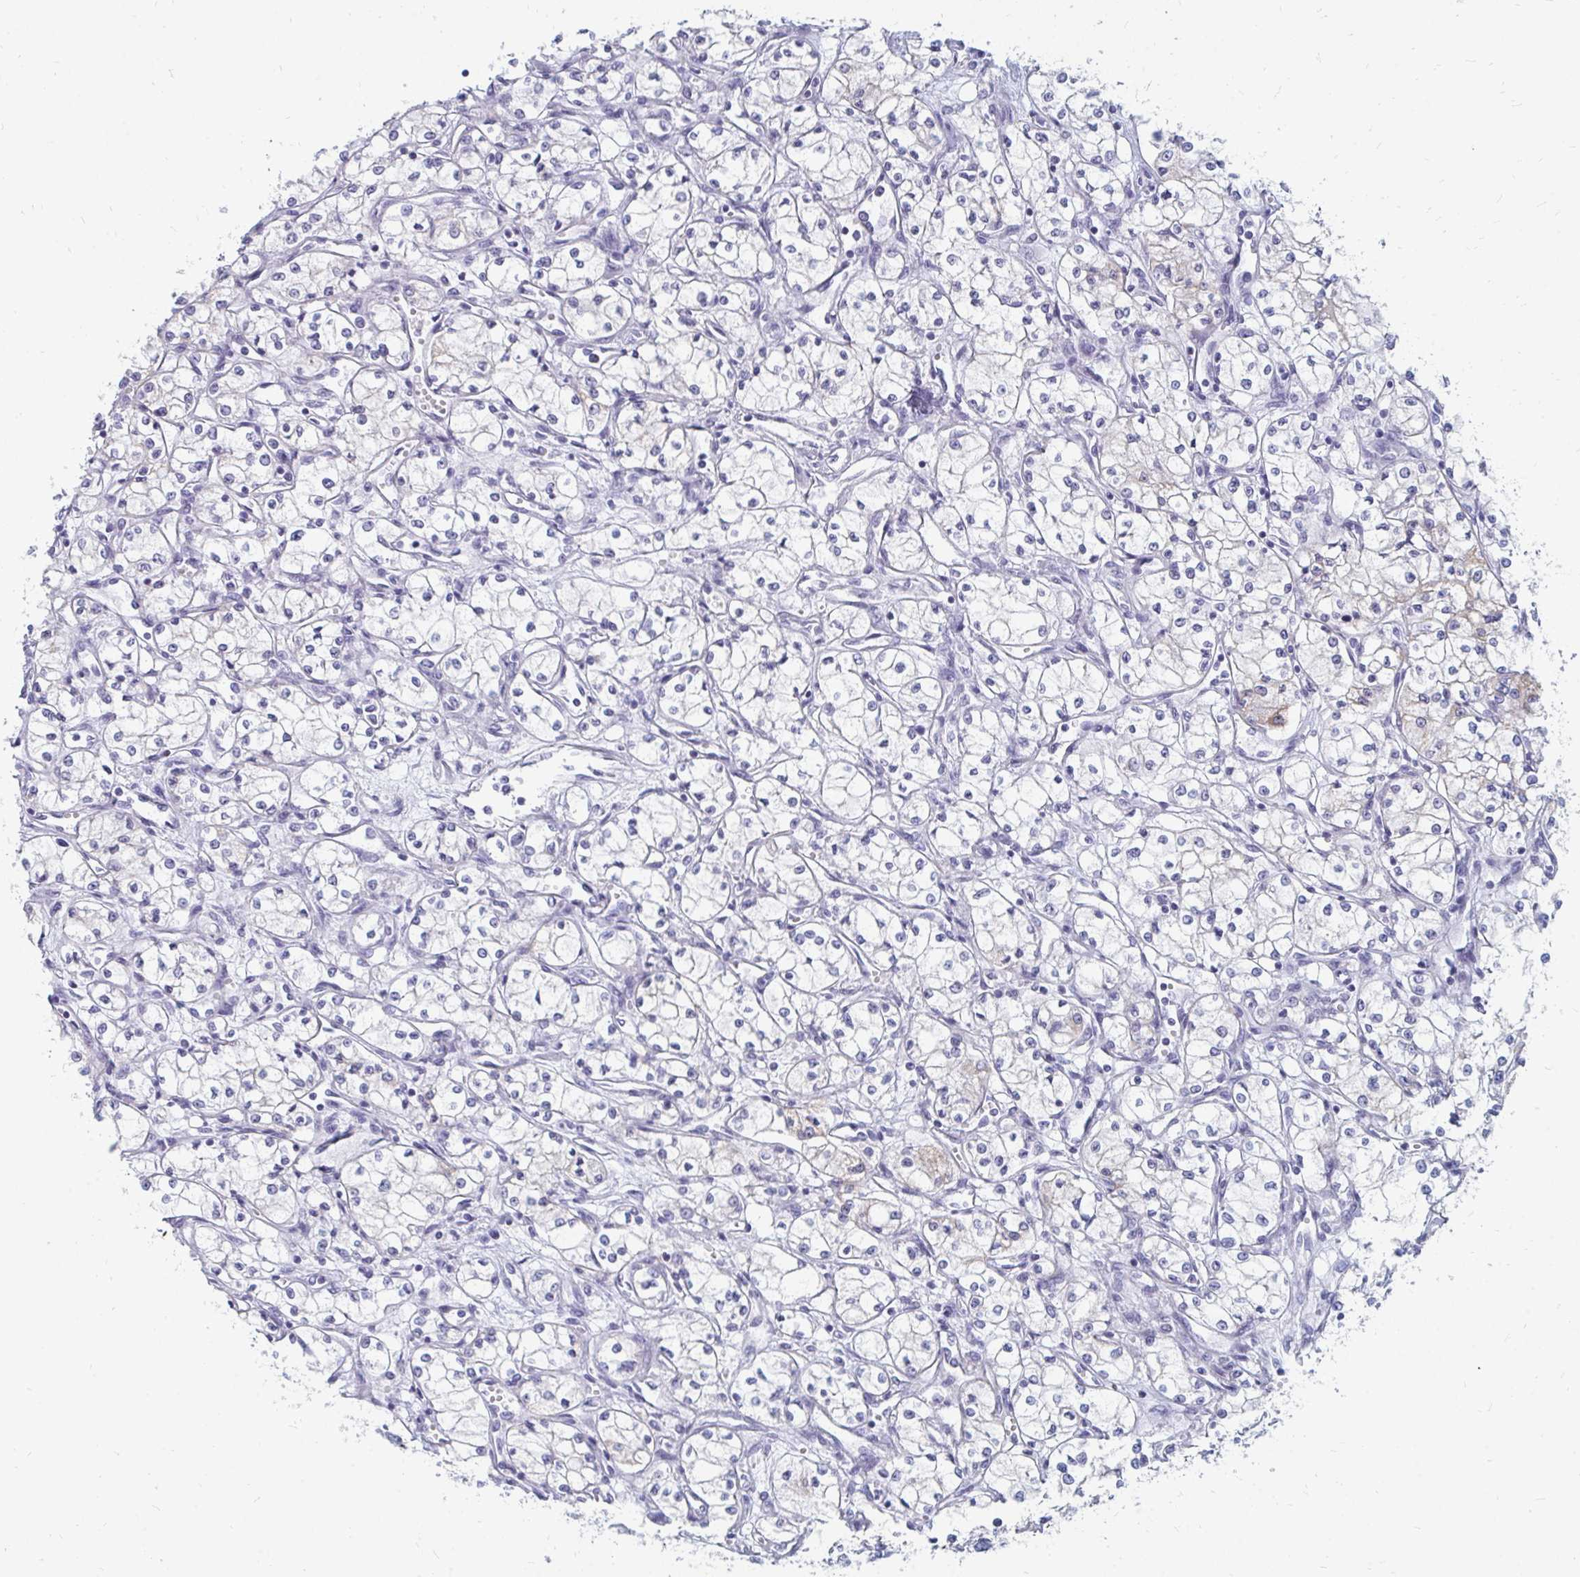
{"staining": {"intensity": "negative", "quantity": "none", "location": "none"}, "tissue": "renal cancer", "cell_type": "Tumor cells", "image_type": "cancer", "snomed": [{"axis": "morphology", "description": "Normal tissue, NOS"}, {"axis": "morphology", "description": "Adenocarcinoma, NOS"}, {"axis": "topography", "description": "Kidney"}], "caption": "Immunohistochemical staining of human renal cancer (adenocarcinoma) displays no significant staining in tumor cells.", "gene": "OR10V1", "patient": {"sex": "male", "age": 59}}